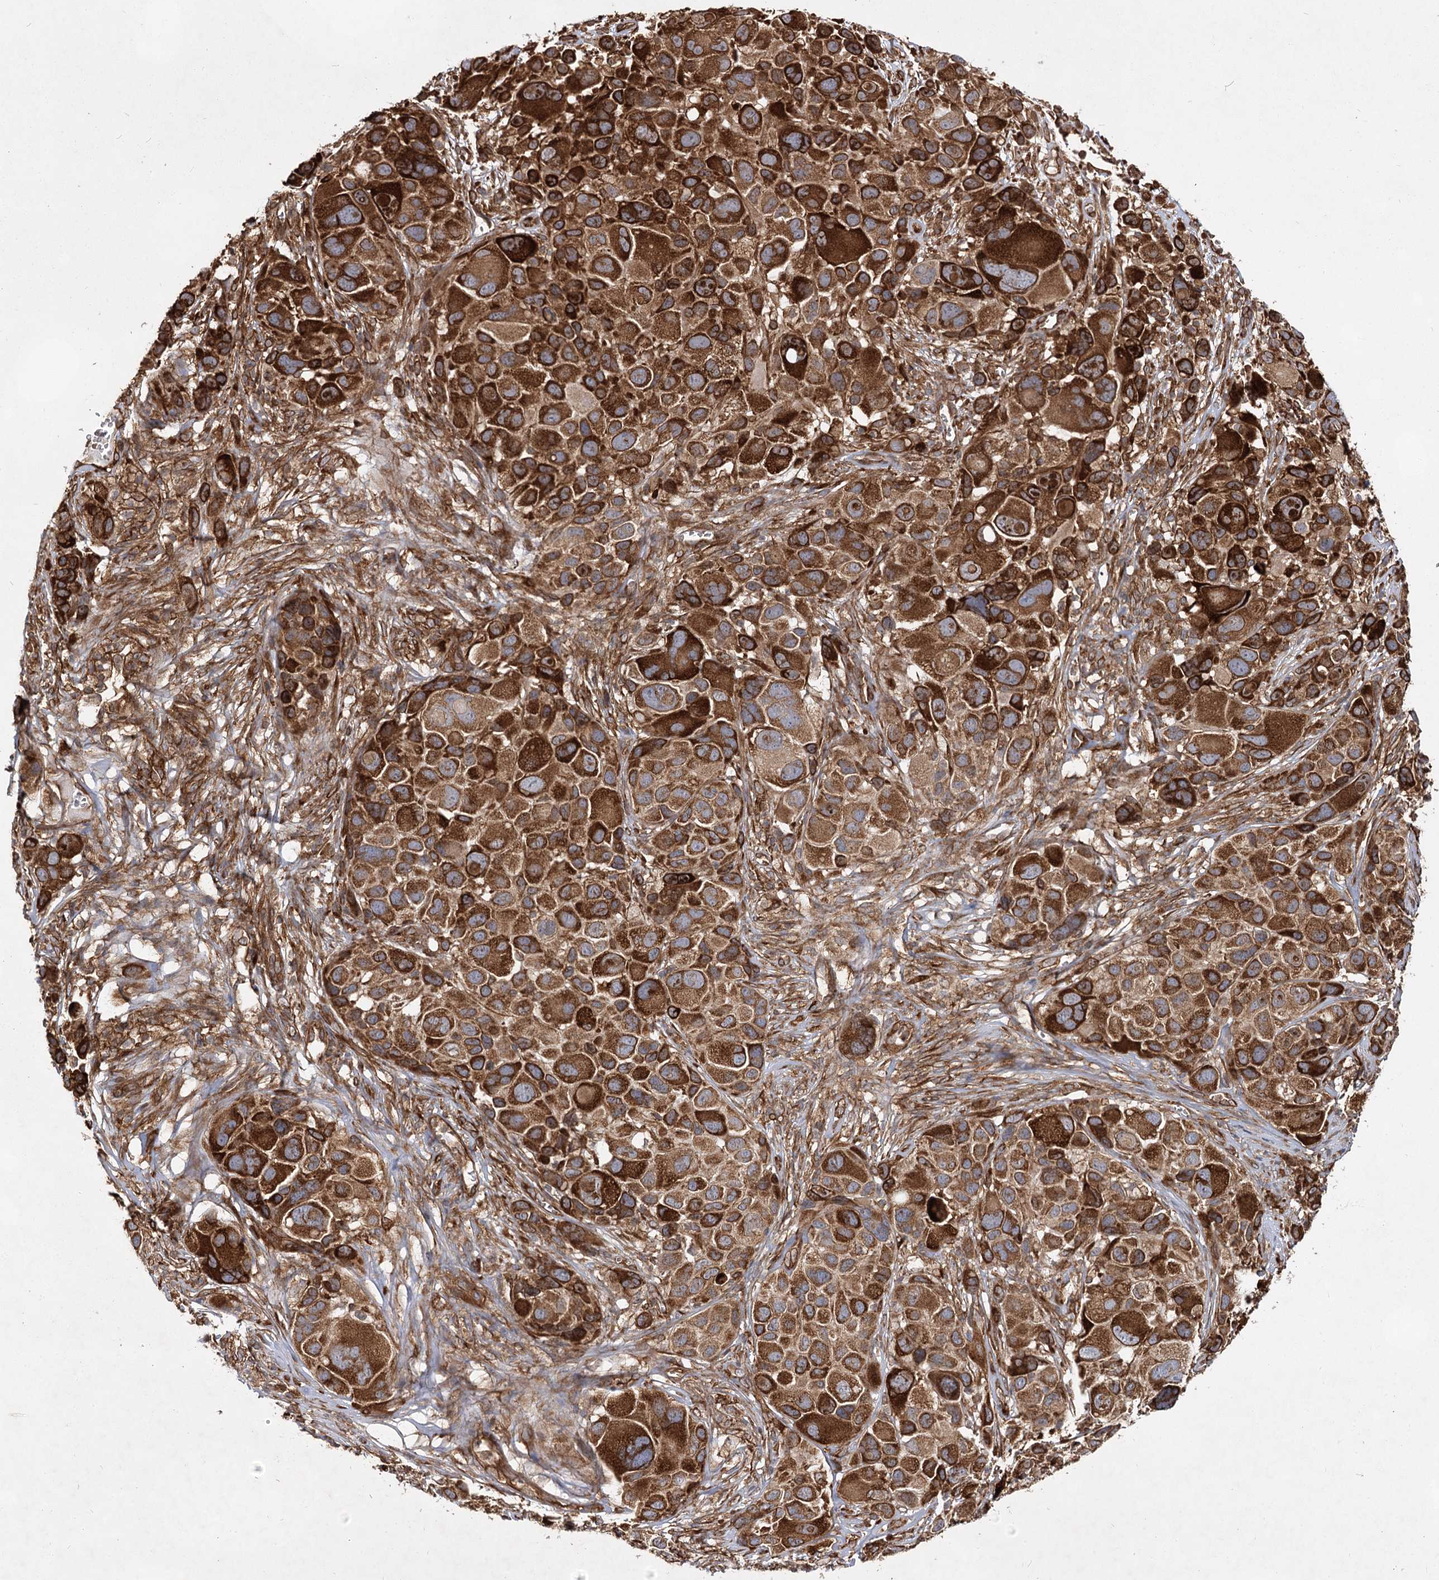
{"staining": {"intensity": "strong", "quantity": ">75%", "location": "cytoplasmic/membranous"}, "tissue": "melanoma", "cell_type": "Tumor cells", "image_type": "cancer", "snomed": [{"axis": "morphology", "description": "Malignant melanoma, NOS"}, {"axis": "topography", "description": "Skin of trunk"}], "caption": "DAB immunohistochemical staining of melanoma reveals strong cytoplasmic/membranous protein expression in about >75% of tumor cells.", "gene": "IQSEC1", "patient": {"sex": "male", "age": 71}}